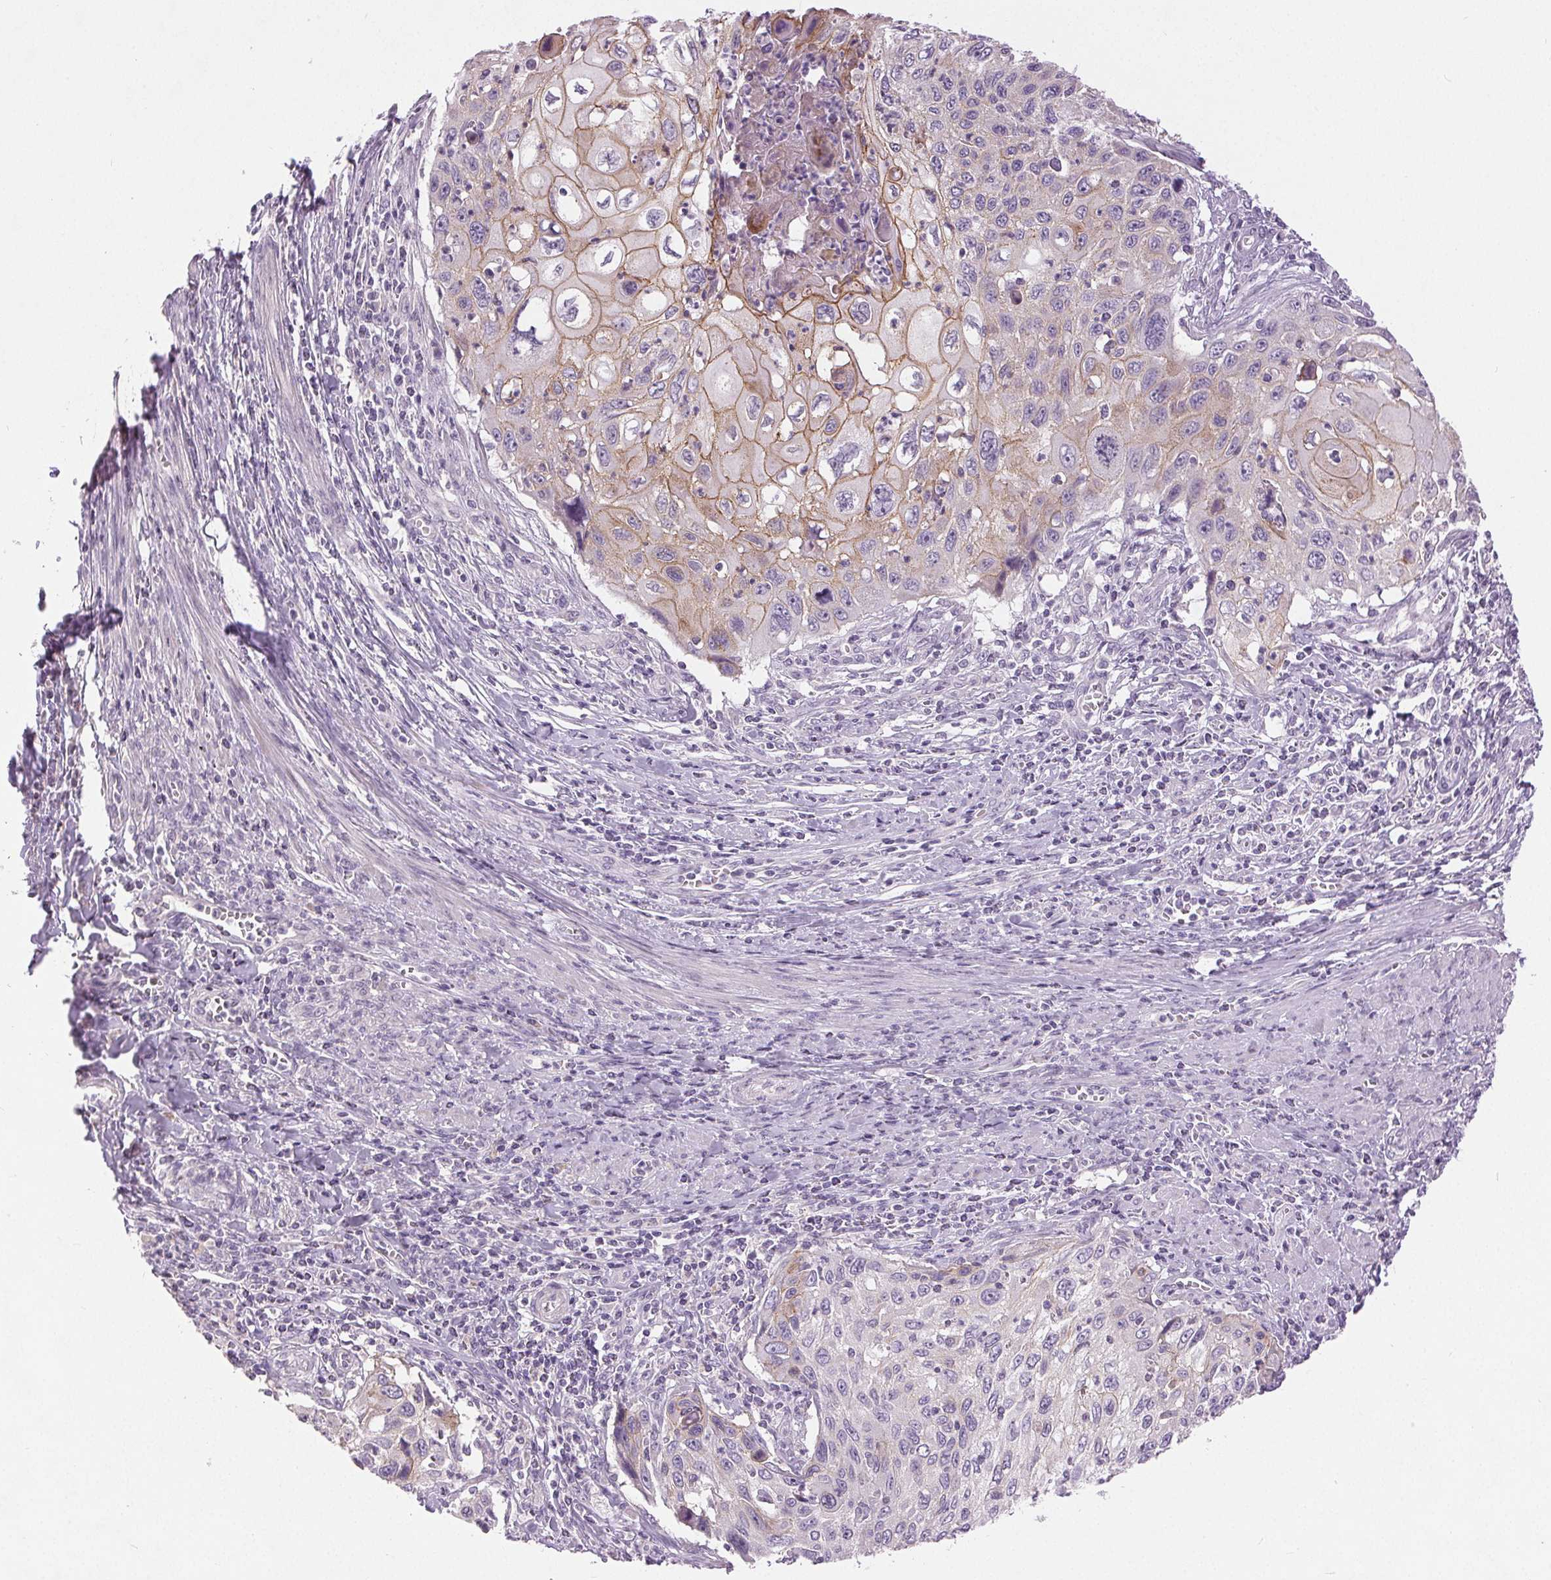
{"staining": {"intensity": "moderate", "quantity": "25%-75%", "location": "cytoplasmic/membranous"}, "tissue": "cervical cancer", "cell_type": "Tumor cells", "image_type": "cancer", "snomed": [{"axis": "morphology", "description": "Squamous cell carcinoma, NOS"}, {"axis": "topography", "description": "Cervix"}], "caption": "Cervical squamous cell carcinoma stained for a protein (brown) exhibits moderate cytoplasmic/membranous positive expression in about 25%-75% of tumor cells.", "gene": "DSG3", "patient": {"sex": "female", "age": 70}}